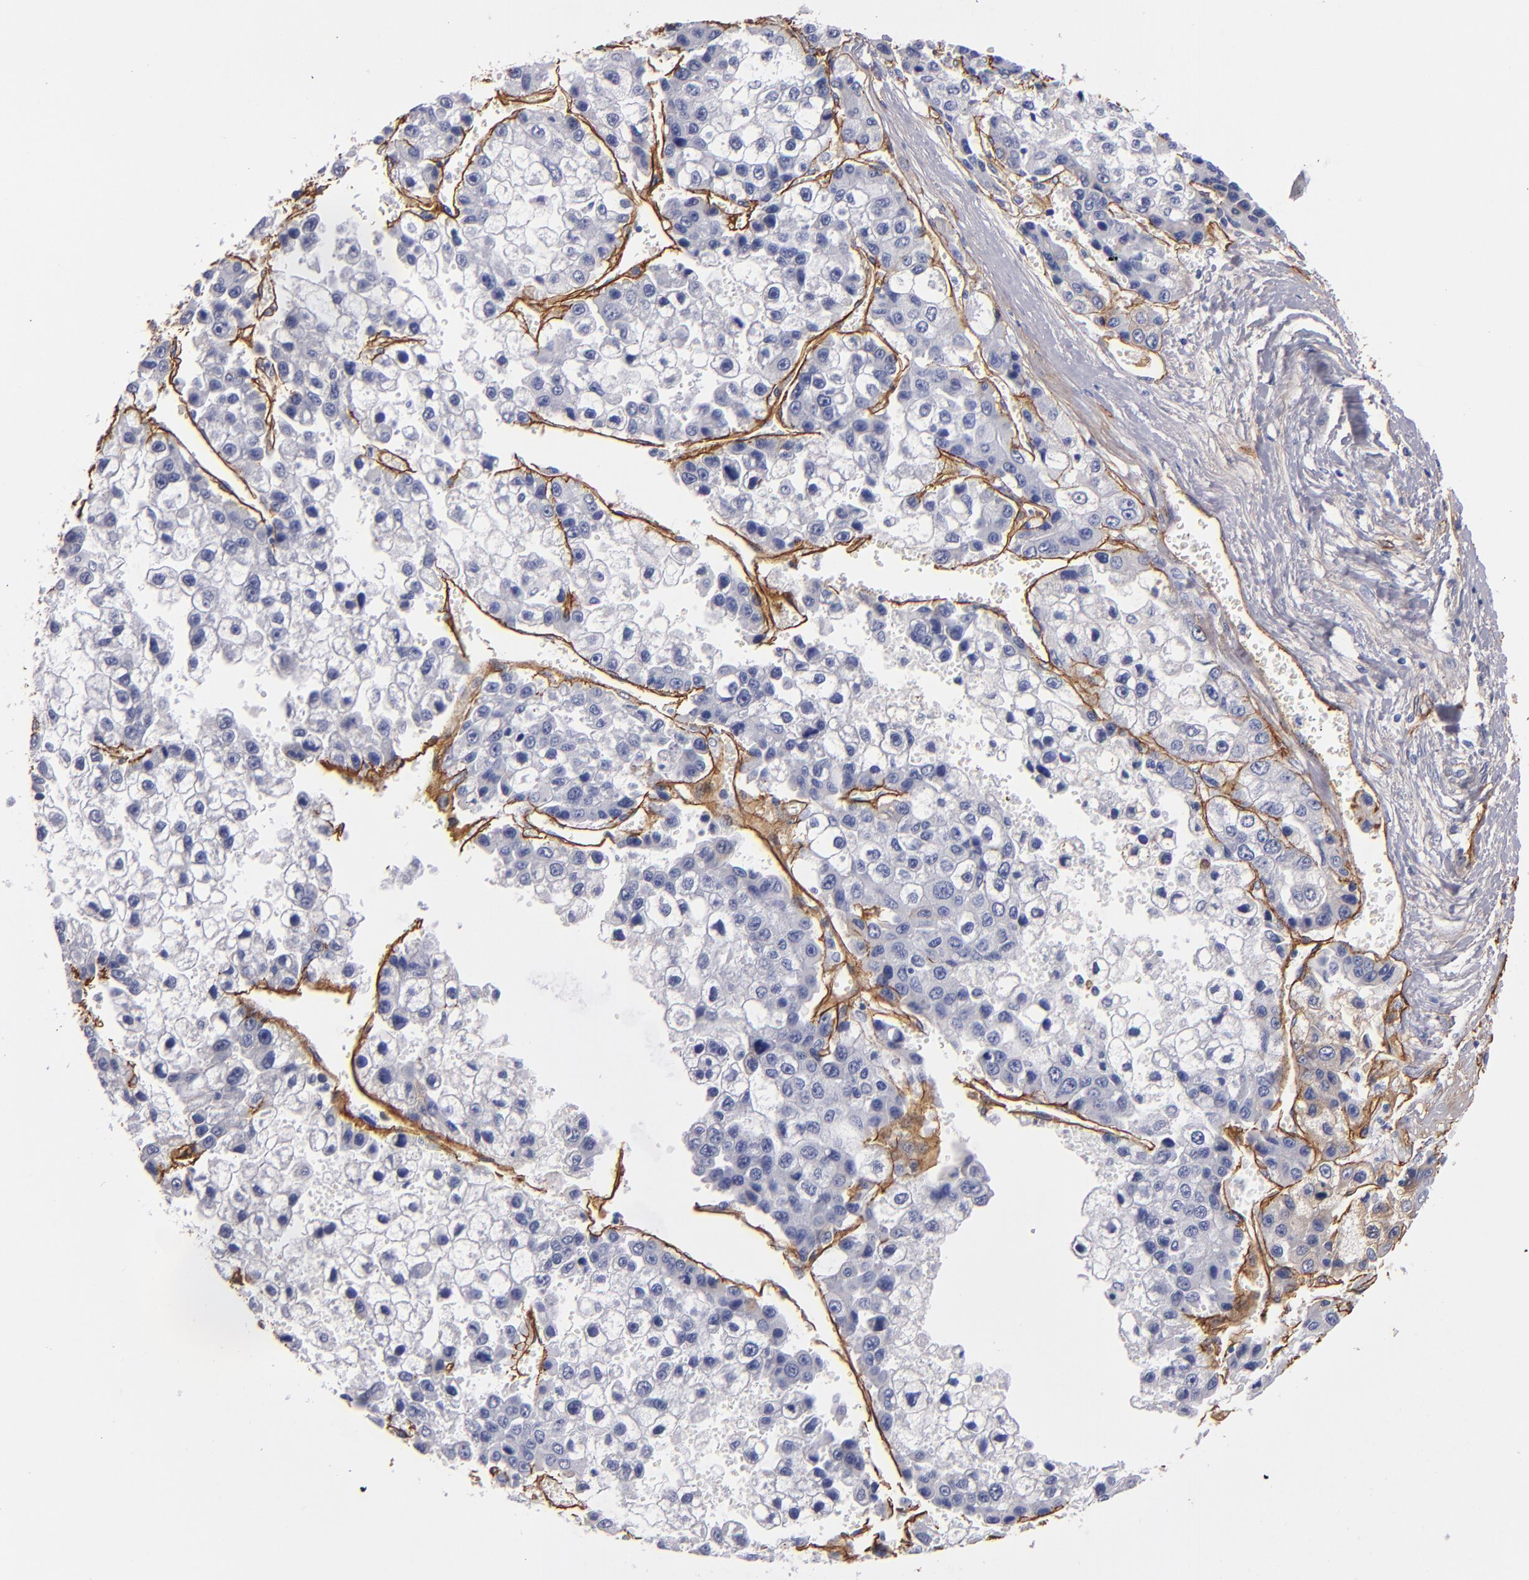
{"staining": {"intensity": "negative", "quantity": "none", "location": "none"}, "tissue": "liver cancer", "cell_type": "Tumor cells", "image_type": "cancer", "snomed": [{"axis": "morphology", "description": "Carcinoma, Hepatocellular, NOS"}, {"axis": "topography", "description": "Liver"}], "caption": "A high-resolution image shows immunohistochemistry (IHC) staining of liver cancer, which reveals no significant positivity in tumor cells.", "gene": "LAMC1", "patient": {"sex": "female", "age": 66}}